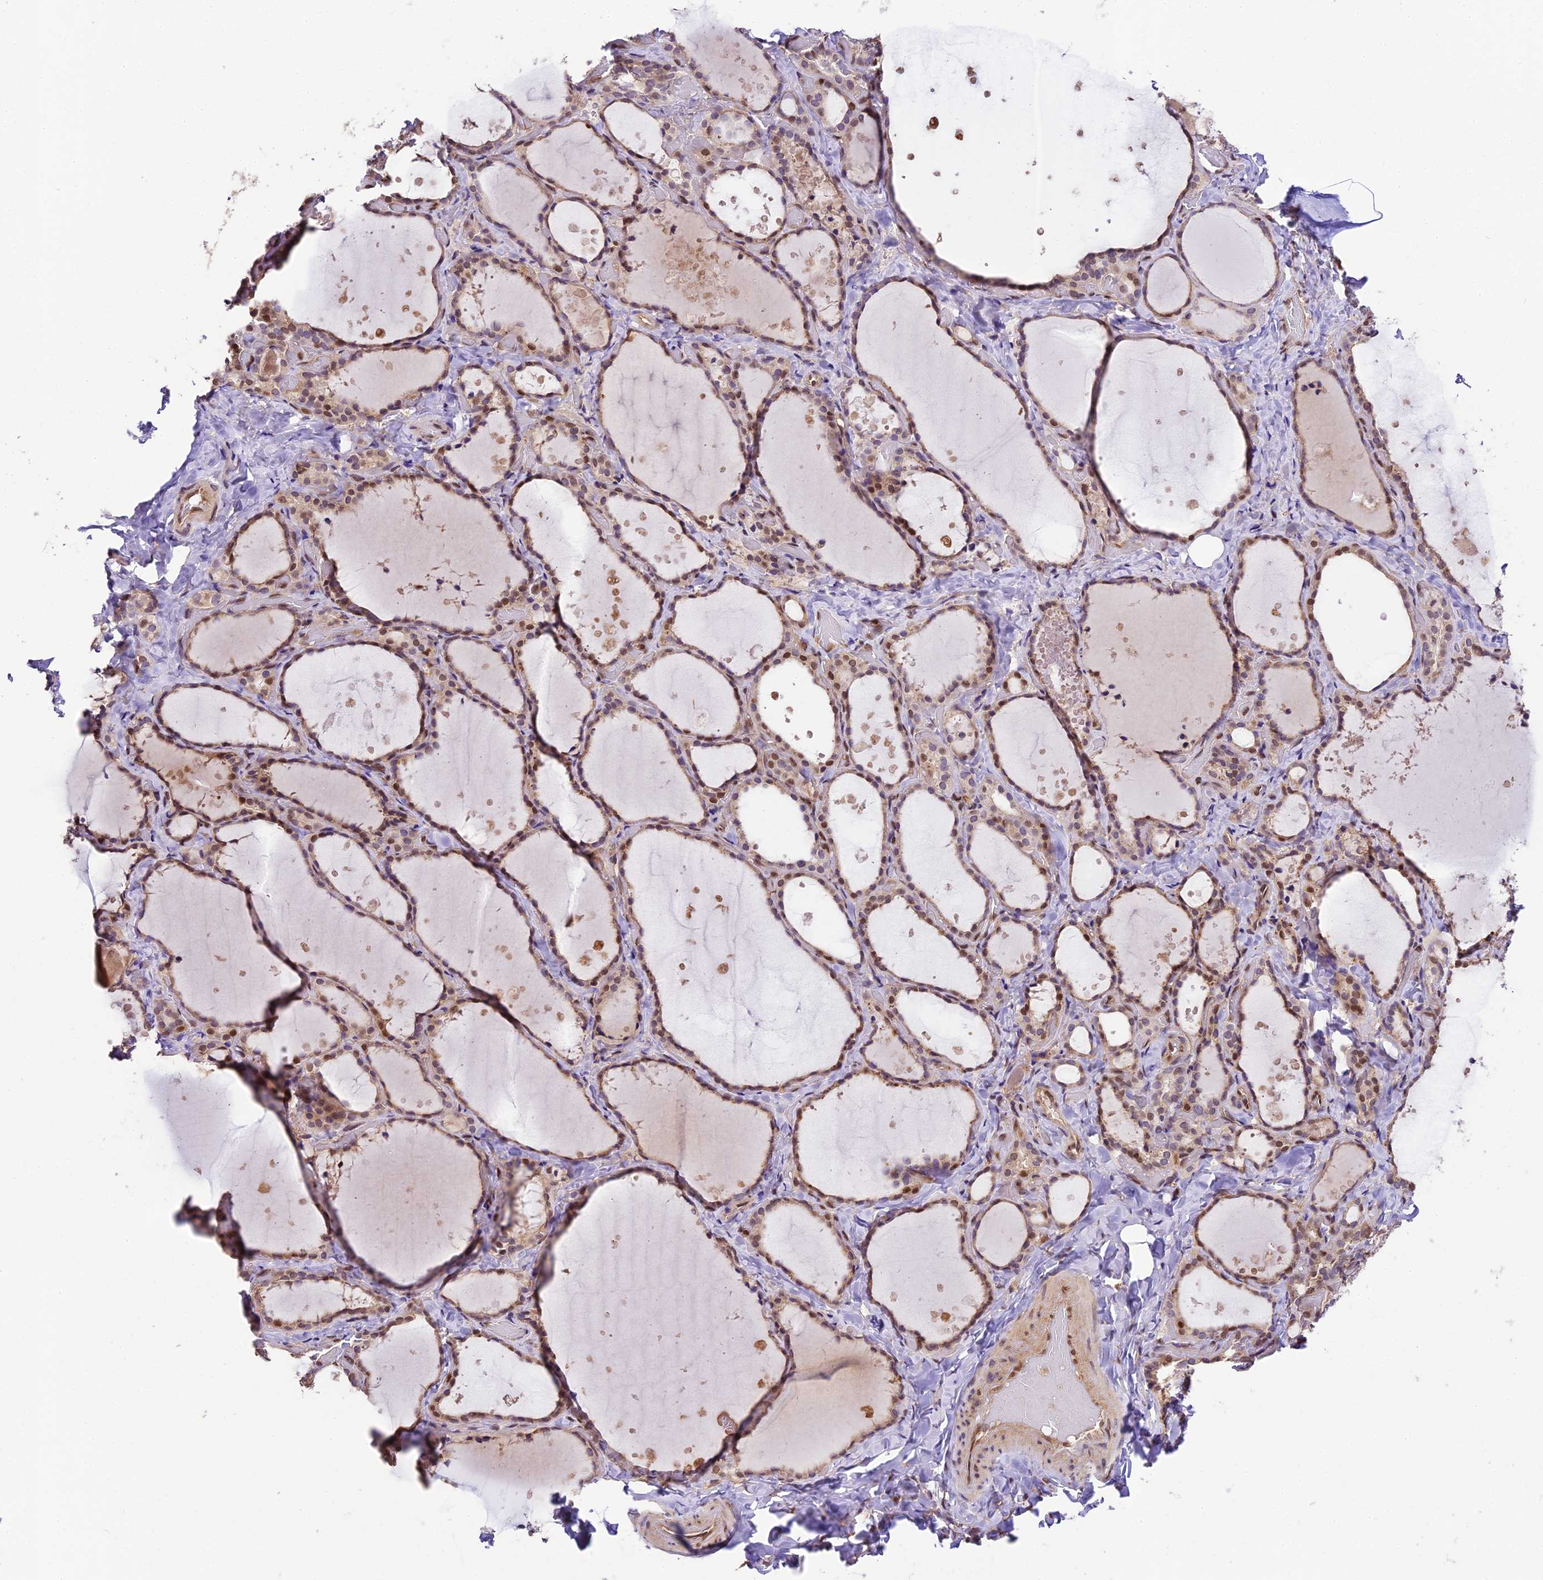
{"staining": {"intensity": "moderate", "quantity": ">75%", "location": "nuclear"}, "tissue": "thyroid gland", "cell_type": "Glandular cells", "image_type": "normal", "snomed": [{"axis": "morphology", "description": "Normal tissue, NOS"}, {"axis": "topography", "description": "Thyroid gland"}], "caption": "An image showing moderate nuclear positivity in about >75% of glandular cells in unremarkable thyroid gland, as visualized by brown immunohistochemical staining.", "gene": "TRIM22", "patient": {"sex": "female", "age": 44}}